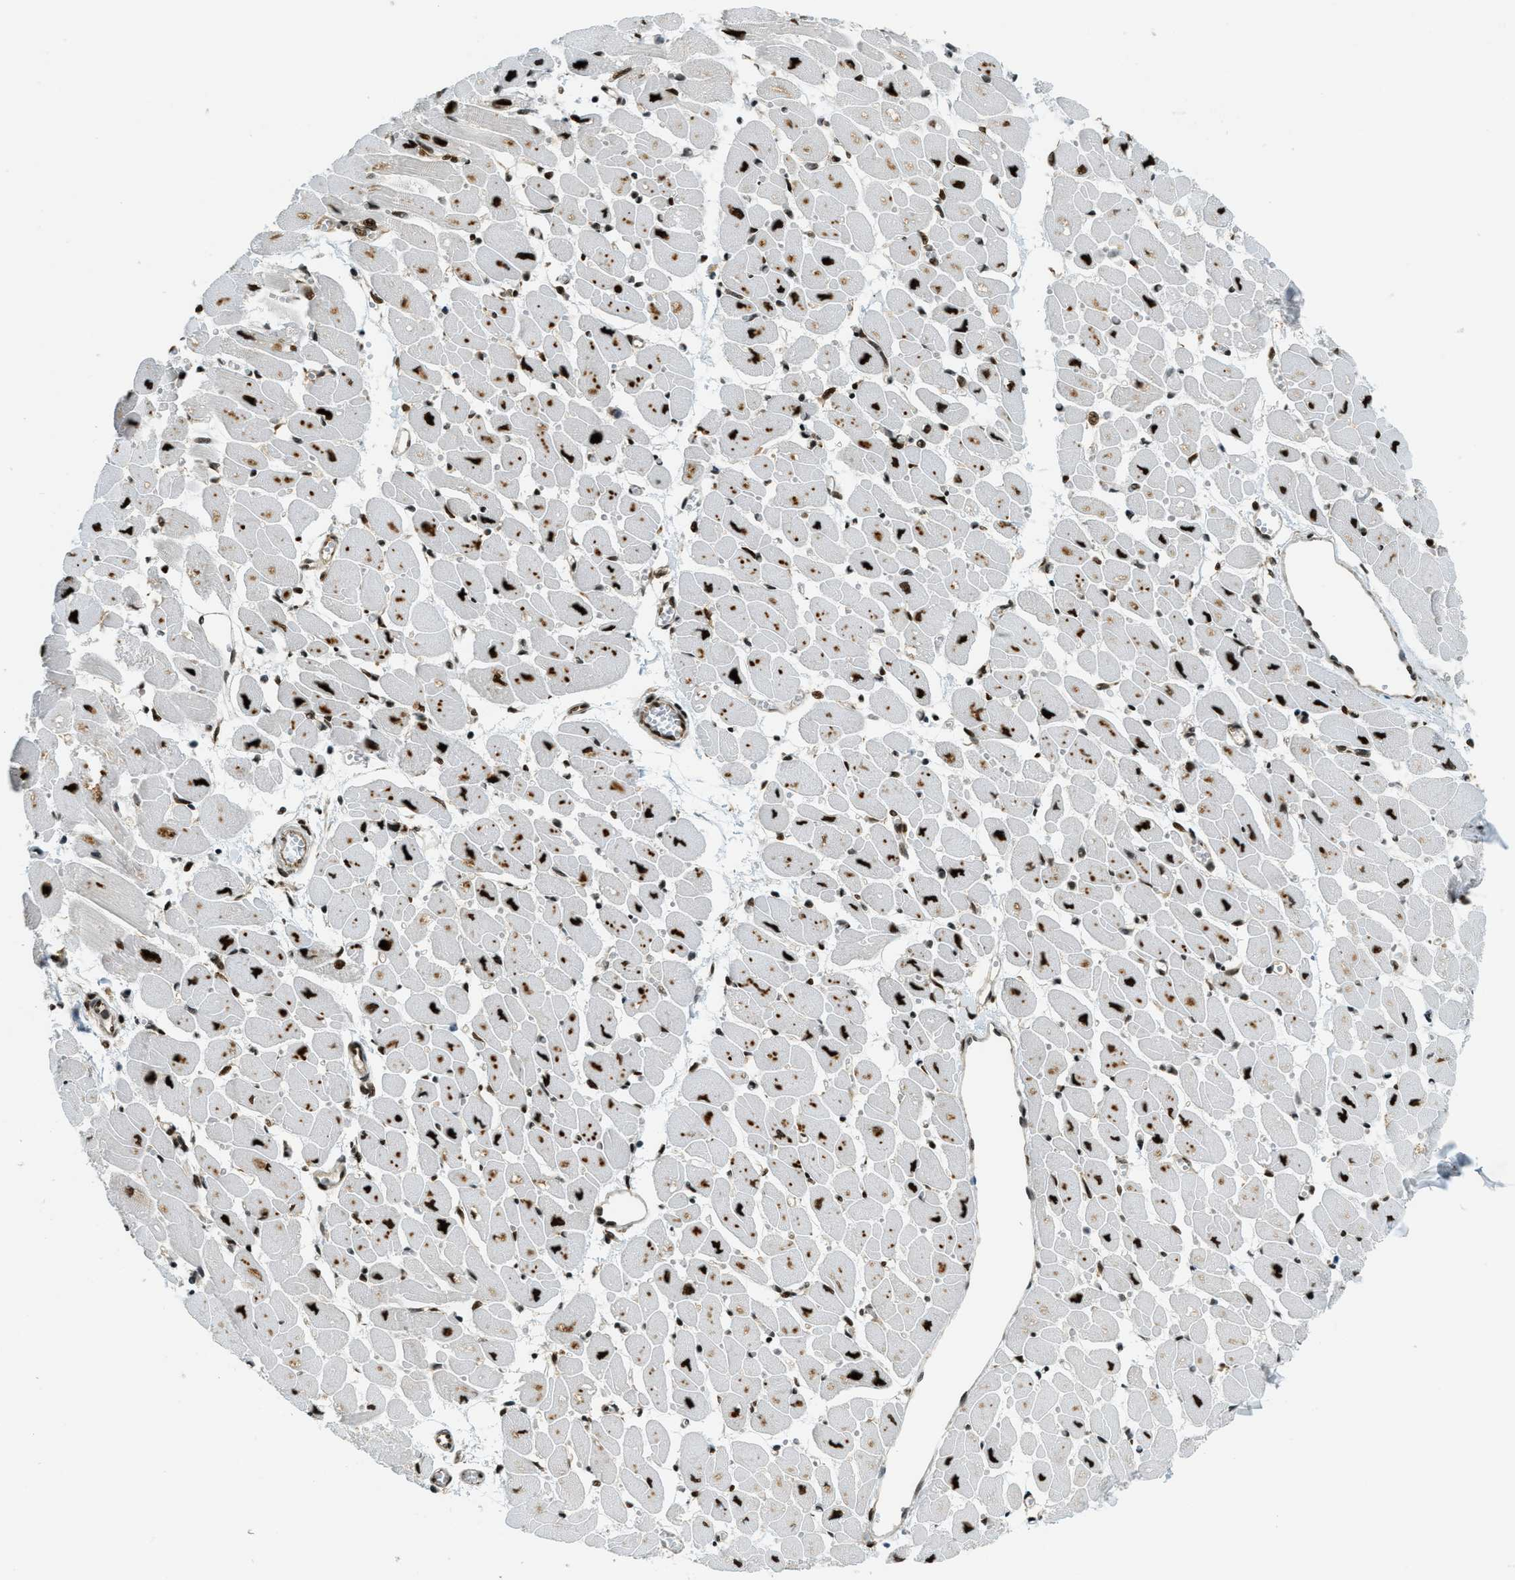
{"staining": {"intensity": "strong", "quantity": ">75%", "location": "cytoplasmic/membranous,nuclear"}, "tissue": "heart muscle", "cell_type": "Cardiomyocytes", "image_type": "normal", "snomed": [{"axis": "morphology", "description": "Normal tissue, NOS"}, {"axis": "topography", "description": "Heart"}], "caption": "High-power microscopy captured an IHC micrograph of unremarkable heart muscle, revealing strong cytoplasmic/membranous,nuclear positivity in approximately >75% of cardiomyocytes. Nuclei are stained in blue.", "gene": "ZFR", "patient": {"sex": "female", "age": 54}}